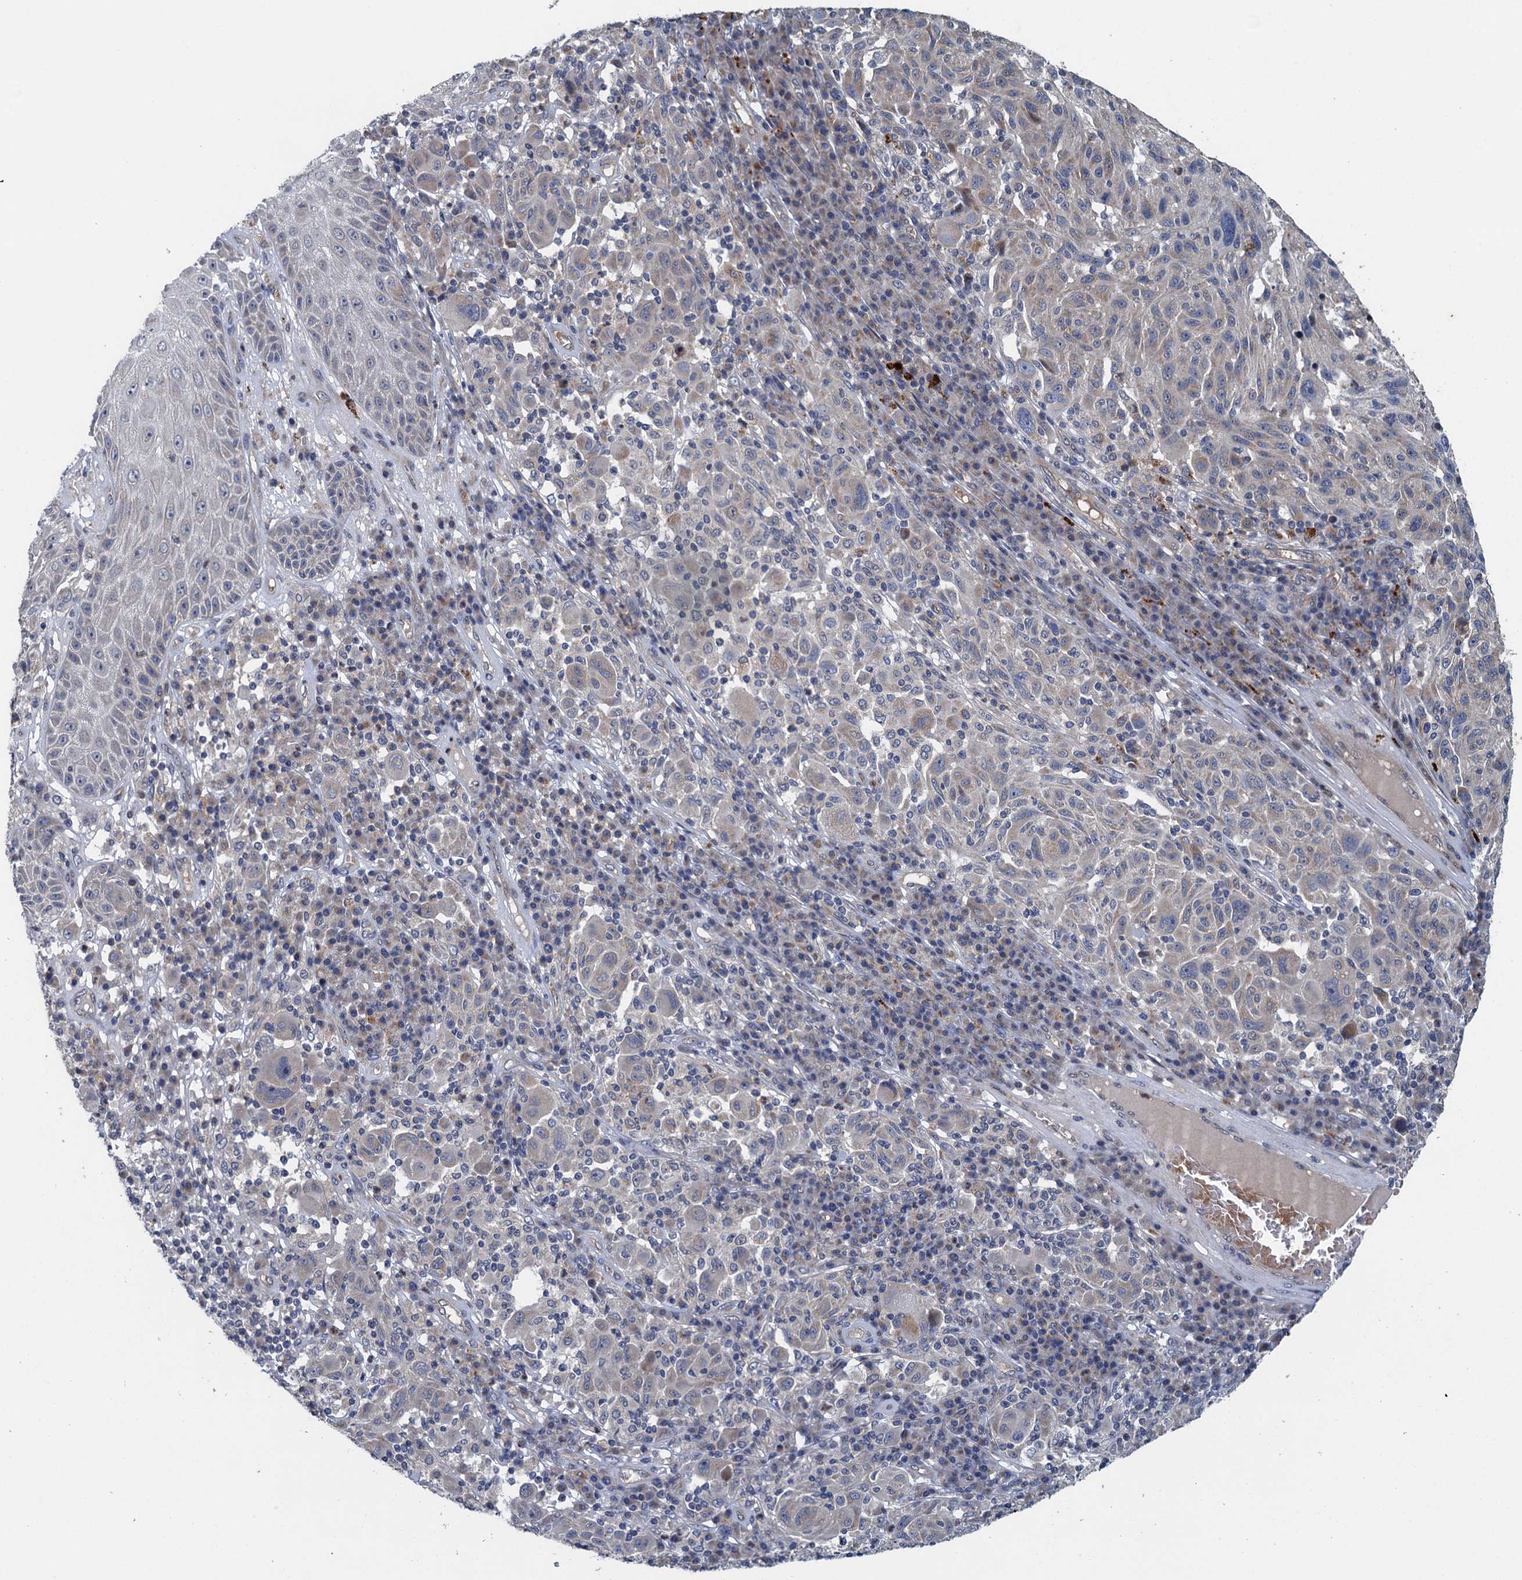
{"staining": {"intensity": "weak", "quantity": "<25%", "location": "cytoplasmic/membranous"}, "tissue": "melanoma", "cell_type": "Tumor cells", "image_type": "cancer", "snomed": [{"axis": "morphology", "description": "Malignant melanoma, NOS"}, {"axis": "topography", "description": "Skin"}], "caption": "Melanoma was stained to show a protein in brown. There is no significant positivity in tumor cells. The staining is performed using DAB brown chromogen with nuclei counter-stained in using hematoxylin.", "gene": "KBTBD8", "patient": {"sex": "male", "age": 53}}